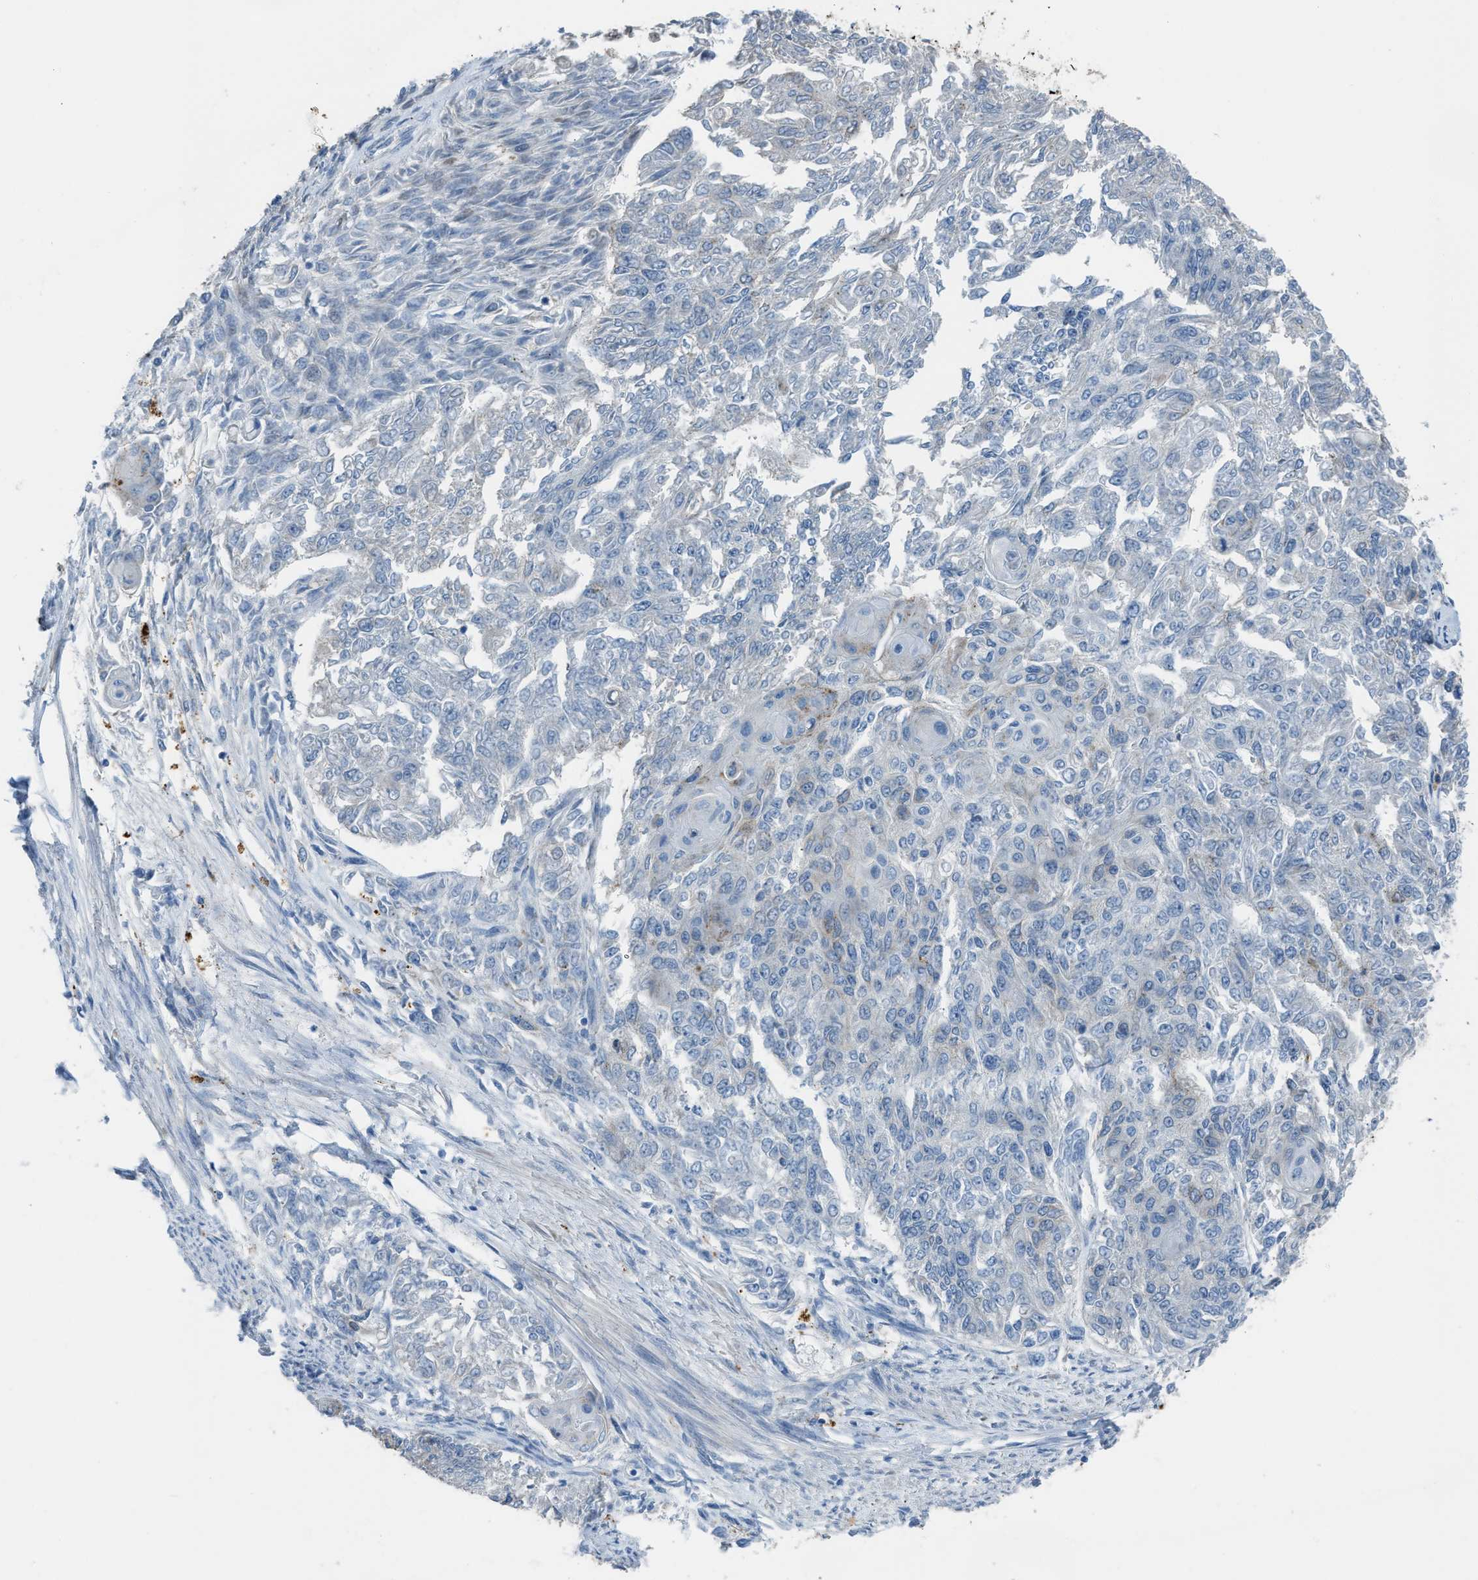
{"staining": {"intensity": "negative", "quantity": "none", "location": "none"}, "tissue": "endometrial cancer", "cell_type": "Tumor cells", "image_type": "cancer", "snomed": [{"axis": "morphology", "description": "Adenocarcinoma, NOS"}, {"axis": "topography", "description": "Endometrium"}], "caption": "DAB immunohistochemical staining of human endometrial adenocarcinoma shows no significant positivity in tumor cells.", "gene": "SMIM20", "patient": {"sex": "female", "age": 32}}